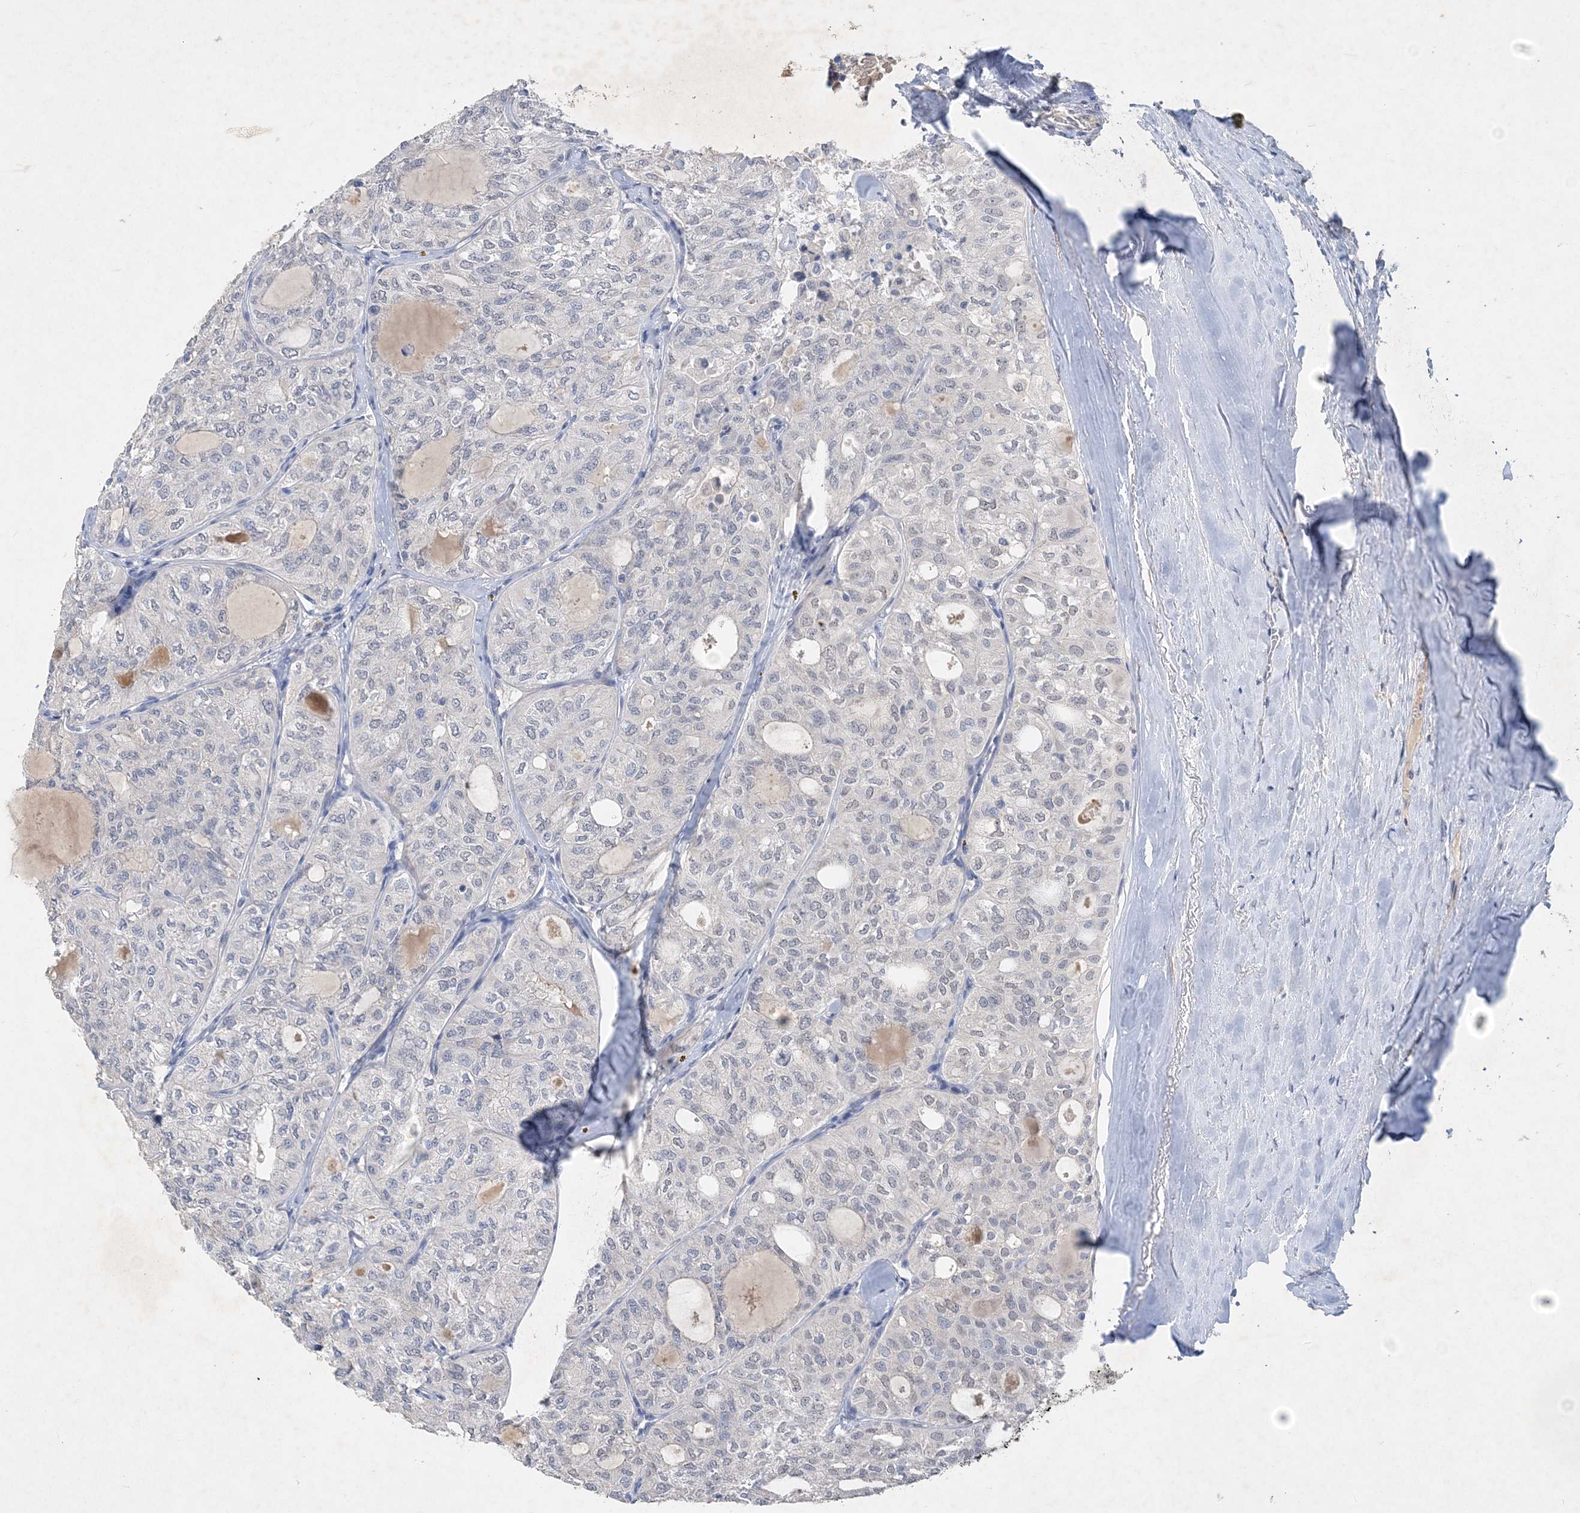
{"staining": {"intensity": "negative", "quantity": "none", "location": "none"}, "tissue": "thyroid cancer", "cell_type": "Tumor cells", "image_type": "cancer", "snomed": [{"axis": "morphology", "description": "Follicular adenoma carcinoma, NOS"}, {"axis": "topography", "description": "Thyroid gland"}], "caption": "There is no significant positivity in tumor cells of follicular adenoma carcinoma (thyroid).", "gene": "C11orf58", "patient": {"sex": "male", "age": 75}}